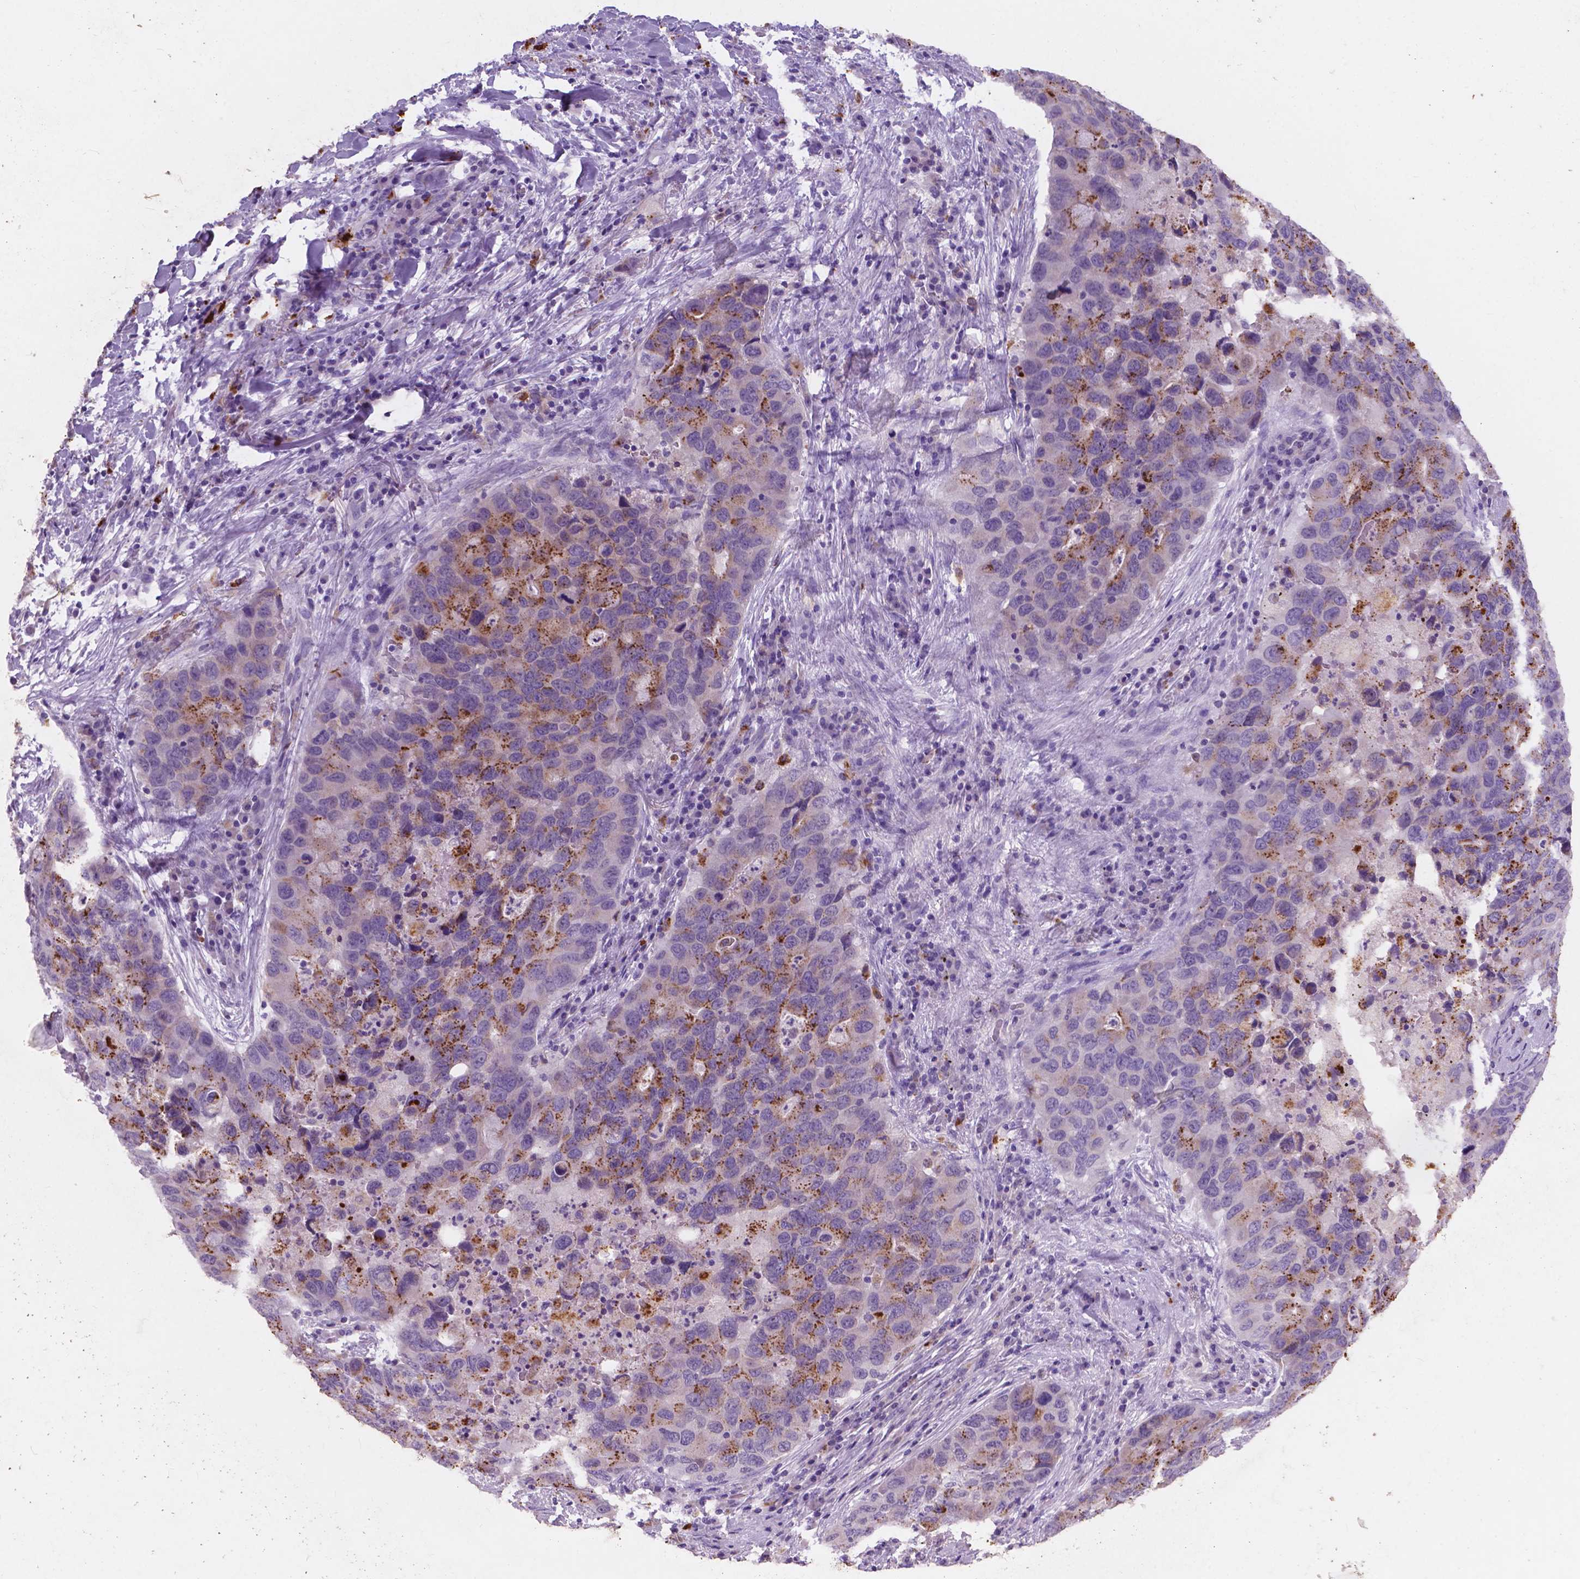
{"staining": {"intensity": "strong", "quantity": "25%-75%", "location": "cytoplasmic/membranous"}, "tissue": "lung cancer", "cell_type": "Tumor cells", "image_type": "cancer", "snomed": [{"axis": "morphology", "description": "Adenocarcinoma, NOS"}, {"axis": "morphology", "description": "Adenocarcinoma, metastatic, NOS"}, {"axis": "topography", "description": "Lymph node"}, {"axis": "topography", "description": "Lung"}], "caption": "The histopathology image reveals staining of adenocarcinoma (lung), revealing strong cytoplasmic/membranous protein staining (brown color) within tumor cells. Immunohistochemistry stains the protein of interest in brown and the nuclei are stained blue.", "gene": "IREB2", "patient": {"sex": "female", "age": 54}}